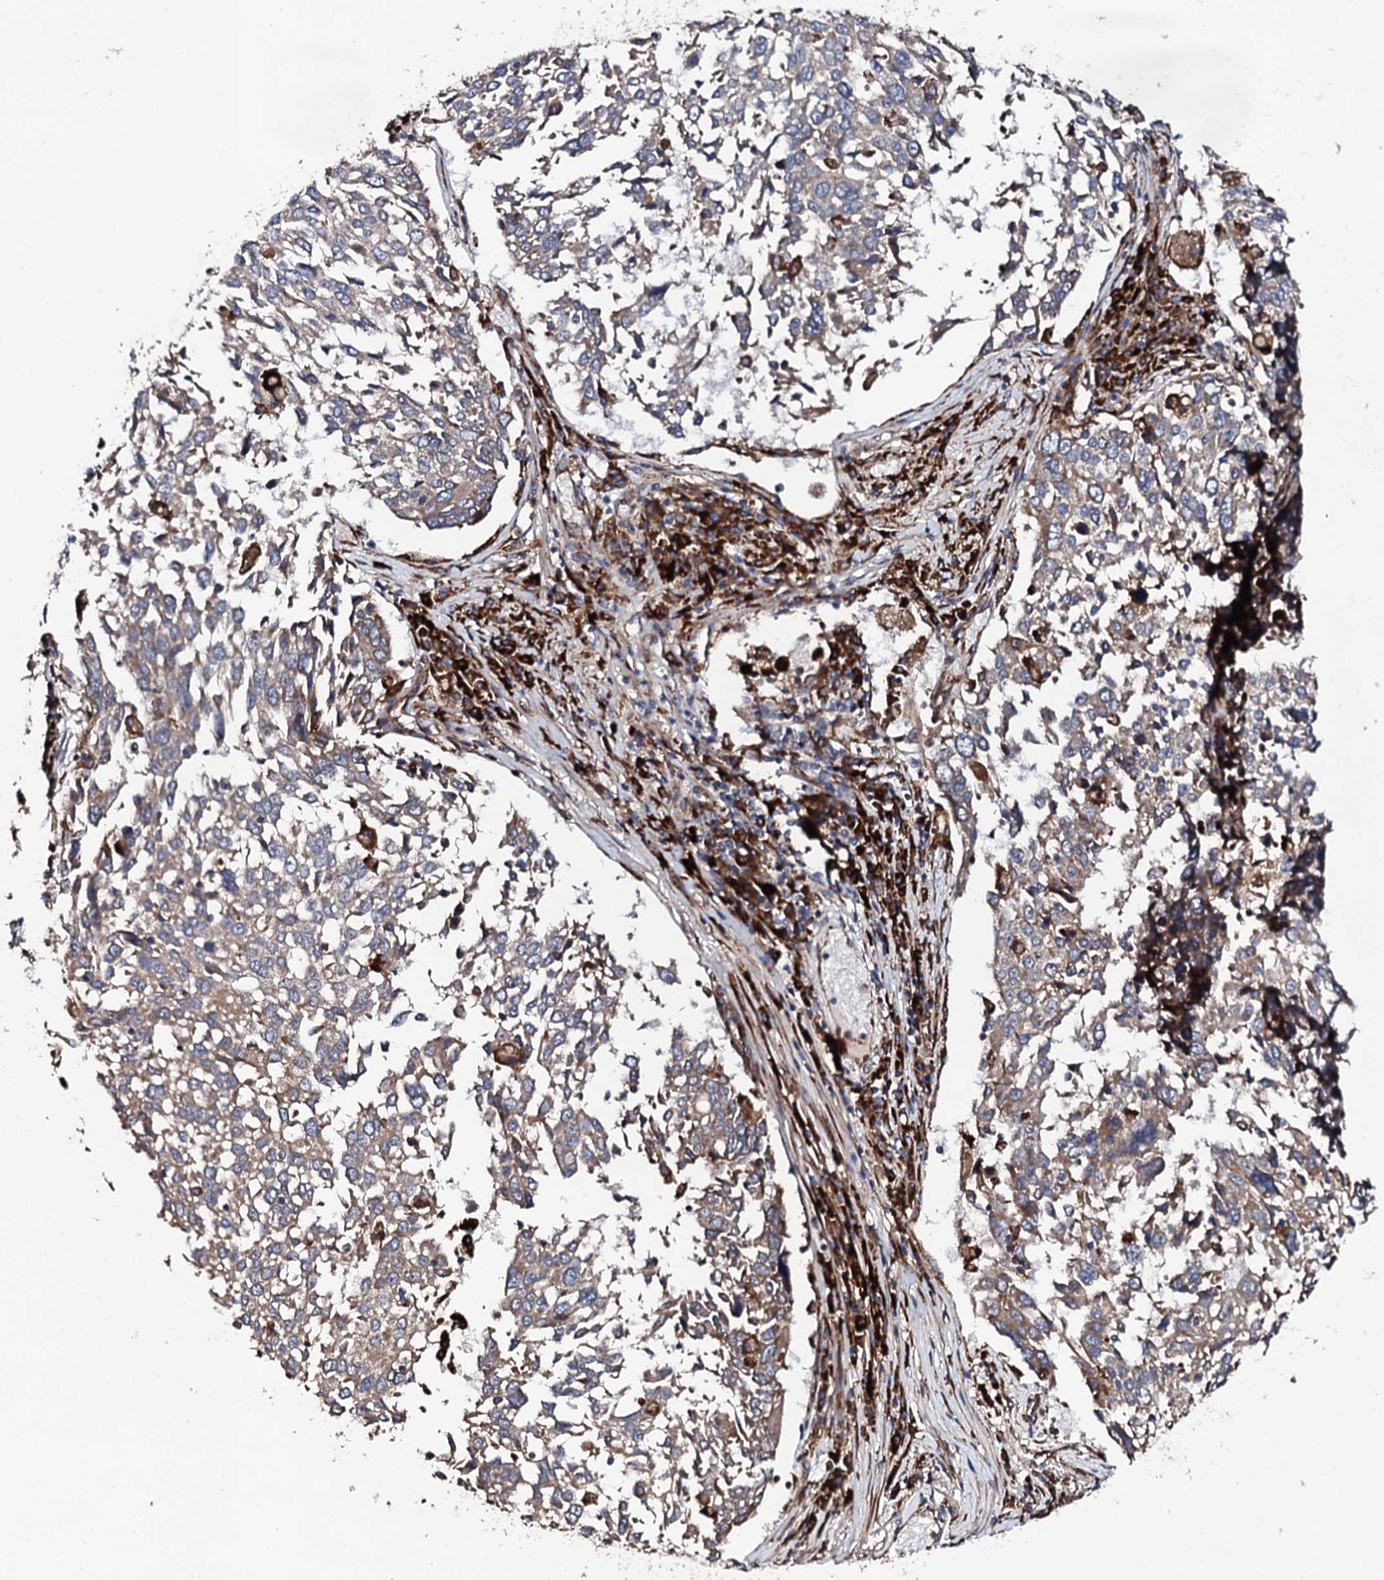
{"staining": {"intensity": "weak", "quantity": ">75%", "location": "cytoplasmic/membranous"}, "tissue": "lung cancer", "cell_type": "Tumor cells", "image_type": "cancer", "snomed": [{"axis": "morphology", "description": "Squamous cell carcinoma, NOS"}, {"axis": "topography", "description": "Lung"}], "caption": "IHC (DAB (3,3'-diaminobenzidine)) staining of lung squamous cell carcinoma demonstrates weak cytoplasmic/membranous protein staining in approximately >75% of tumor cells.", "gene": "LIPT2", "patient": {"sex": "male", "age": 65}}